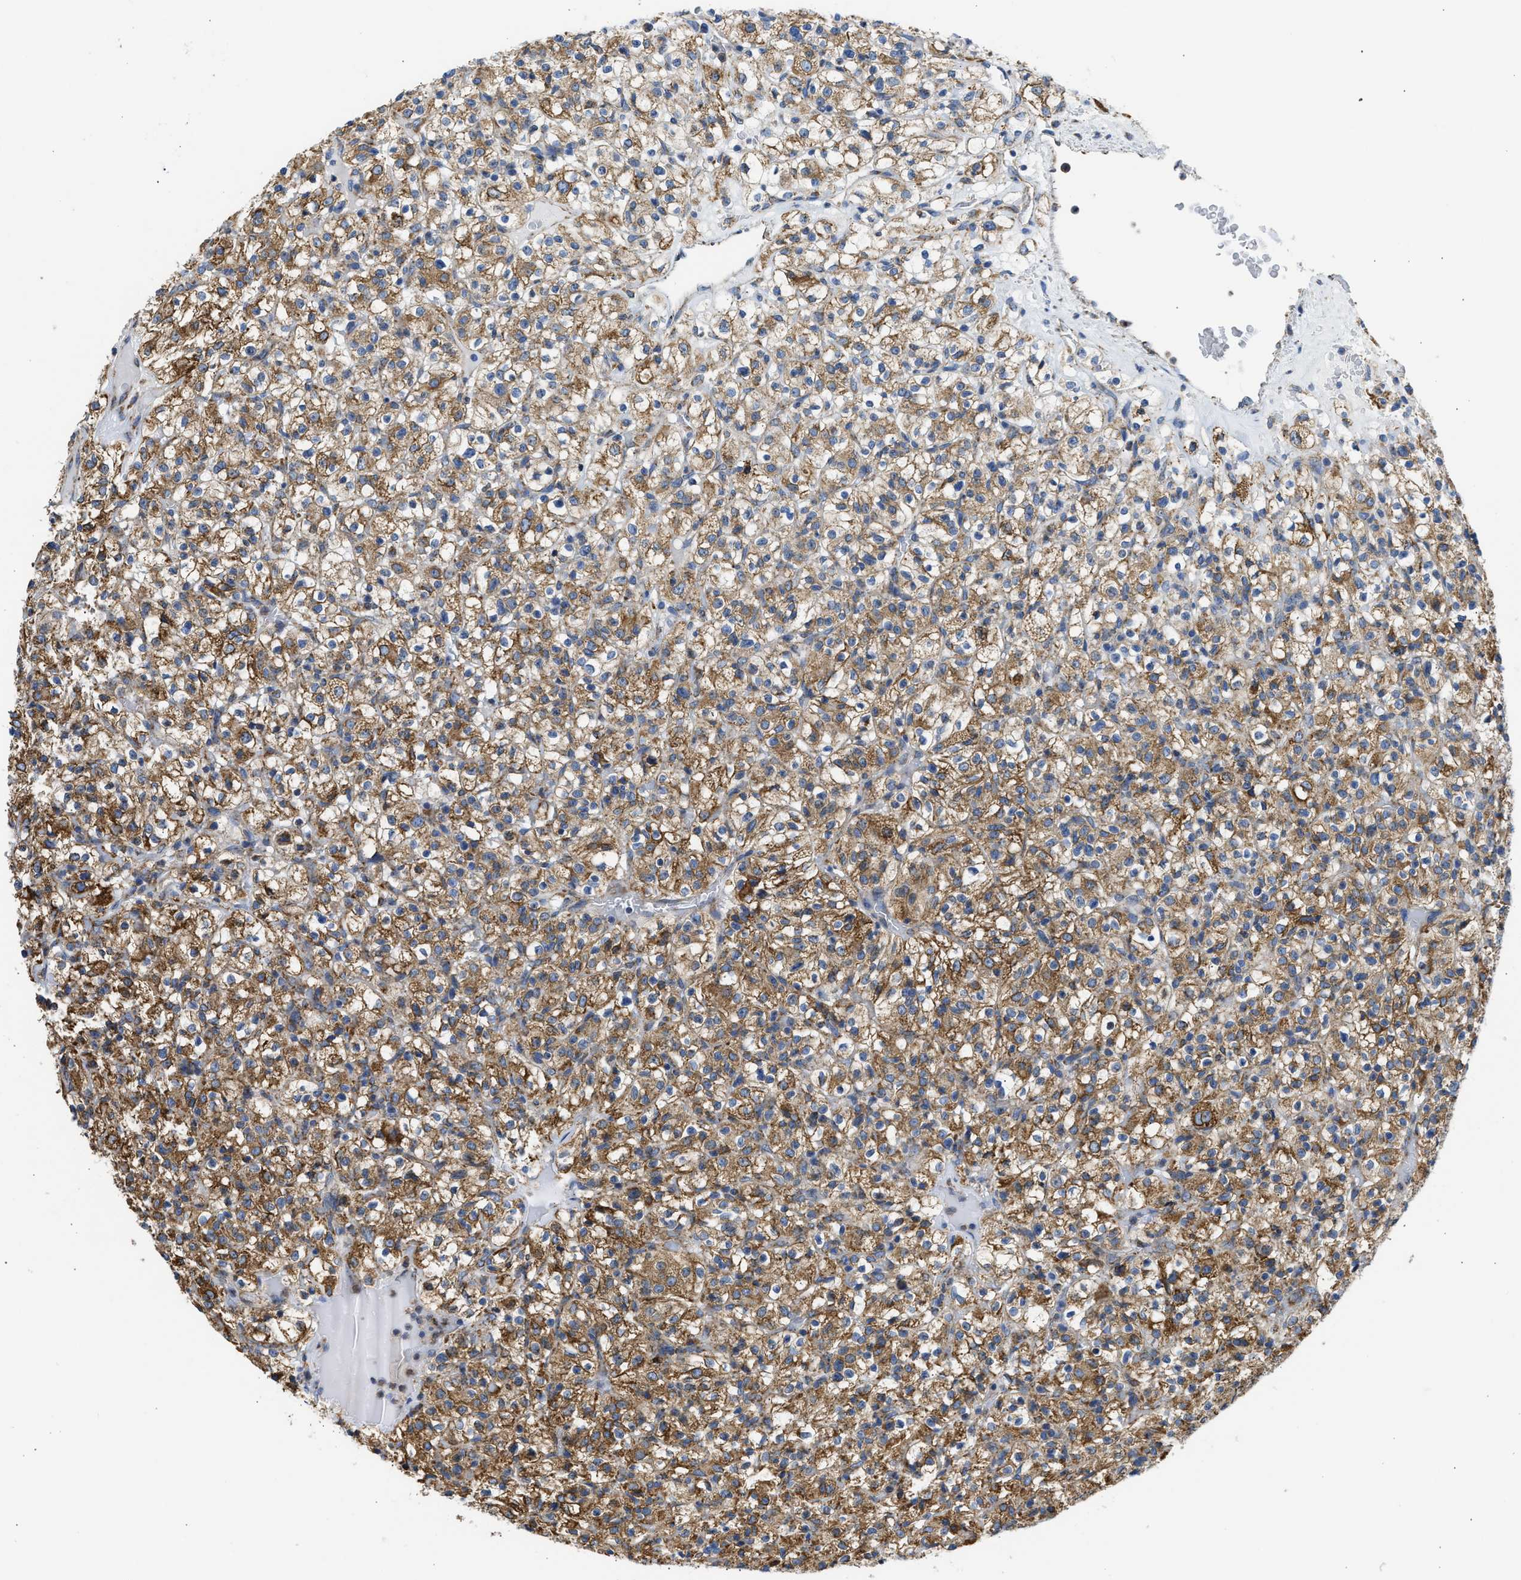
{"staining": {"intensity": "moderate", "quantity": ">75%", "location": "cytoplasmic/membranous"}, "tissue": "renal cancer", "cell_type": "Tumor cells", "image_type": "cancer", "snomed": [{"axis": "morphology", "description": "Normal tissue, NOS"}, {"axis": "morphology", "description": "Adenocarcinoma, NOS"}, {"axis": "topography", "description": "Kidney"}], "caption": "There is medium levels of moderate cytoplasmic/membranous positivity in tumor cells of renal adenocarcinoma, as demonstrated by immunohistochemical staining (brown color).", "gene": "CYCS", "patient": {"sex": "female", "age": 72}}